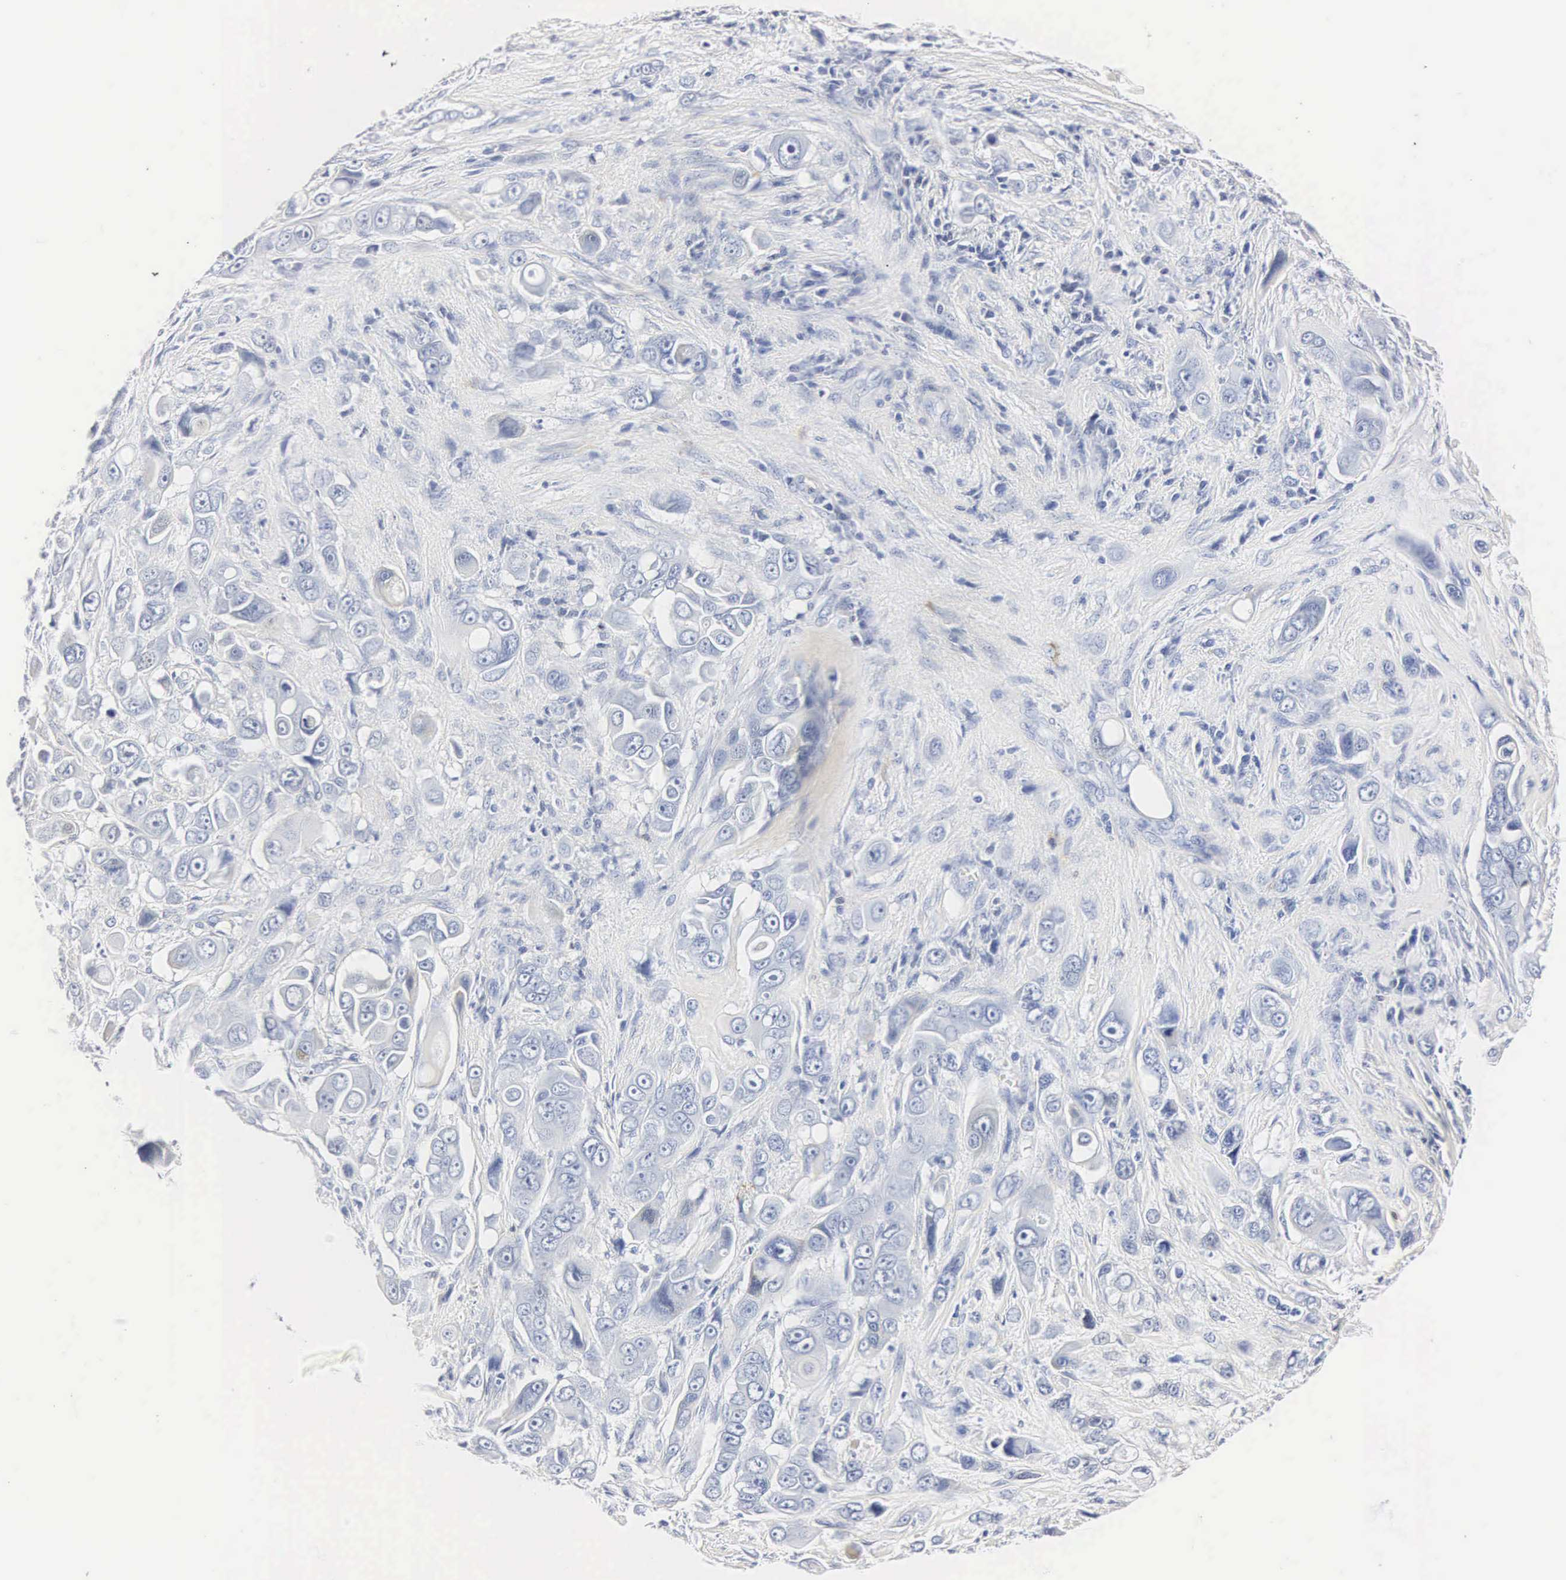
{"staining": {"intensity": "negative", "quantity": "none", "location": "none"}, "tissue": "liver cancer", "cell_type": "Tumor cells", "image_type": "cancer", "snomed": [{"axis": "morphology", "description": "Cholangiocarcinoma"}, {"axis": "topography", "description": "Liver"}], "caption": "Liver cancer (cholangiocarcinoma) was stained to show a protein in brown. There is no significant staining in tumor cells.", "gene": "ENO2", "patient": {"sex": "female", "age": 79}}